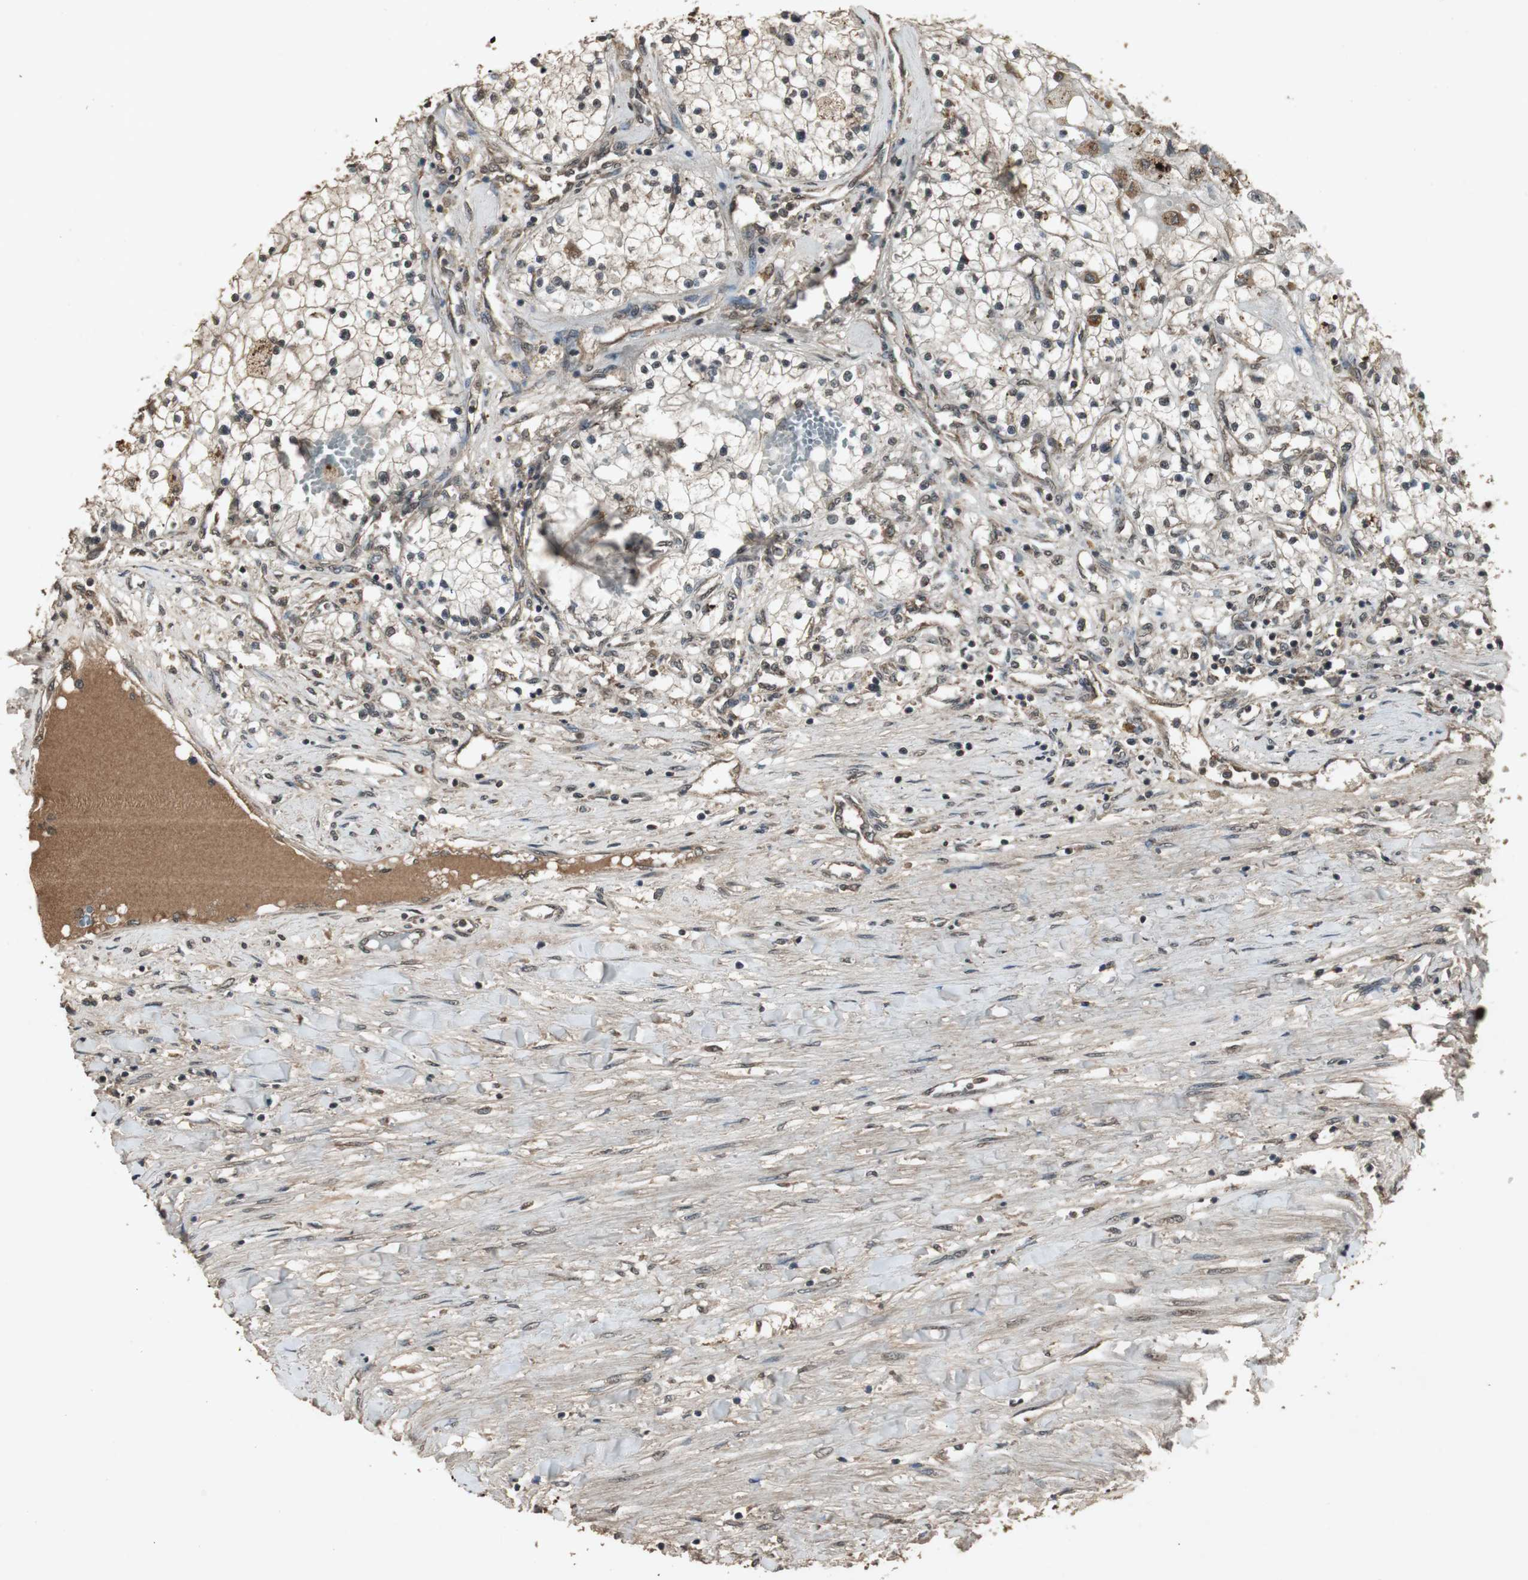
{"staining": {"intensity": "moderate", "quantity": ">75%", "location": "cytoplasmic/membranous,nuclear"}, "tissue": "renal cancer", "cell_type": "Tumor cells", "image_type": "cancer", "snomed": [{"axis": "morphology", "description": "Adenocarcinoma, NOS"}, {"axis": "topography", "description": "Kidney"}], "caption": "There is medium levels of moderate cytoplasmic/membranous and nuclear expression in tumor cells of adenocarcinoma (renal), as demonstrated by immunohistochemical staining (brown color).", "gene": "EMX1", "patient": {"sex": "male", "age": 68}}